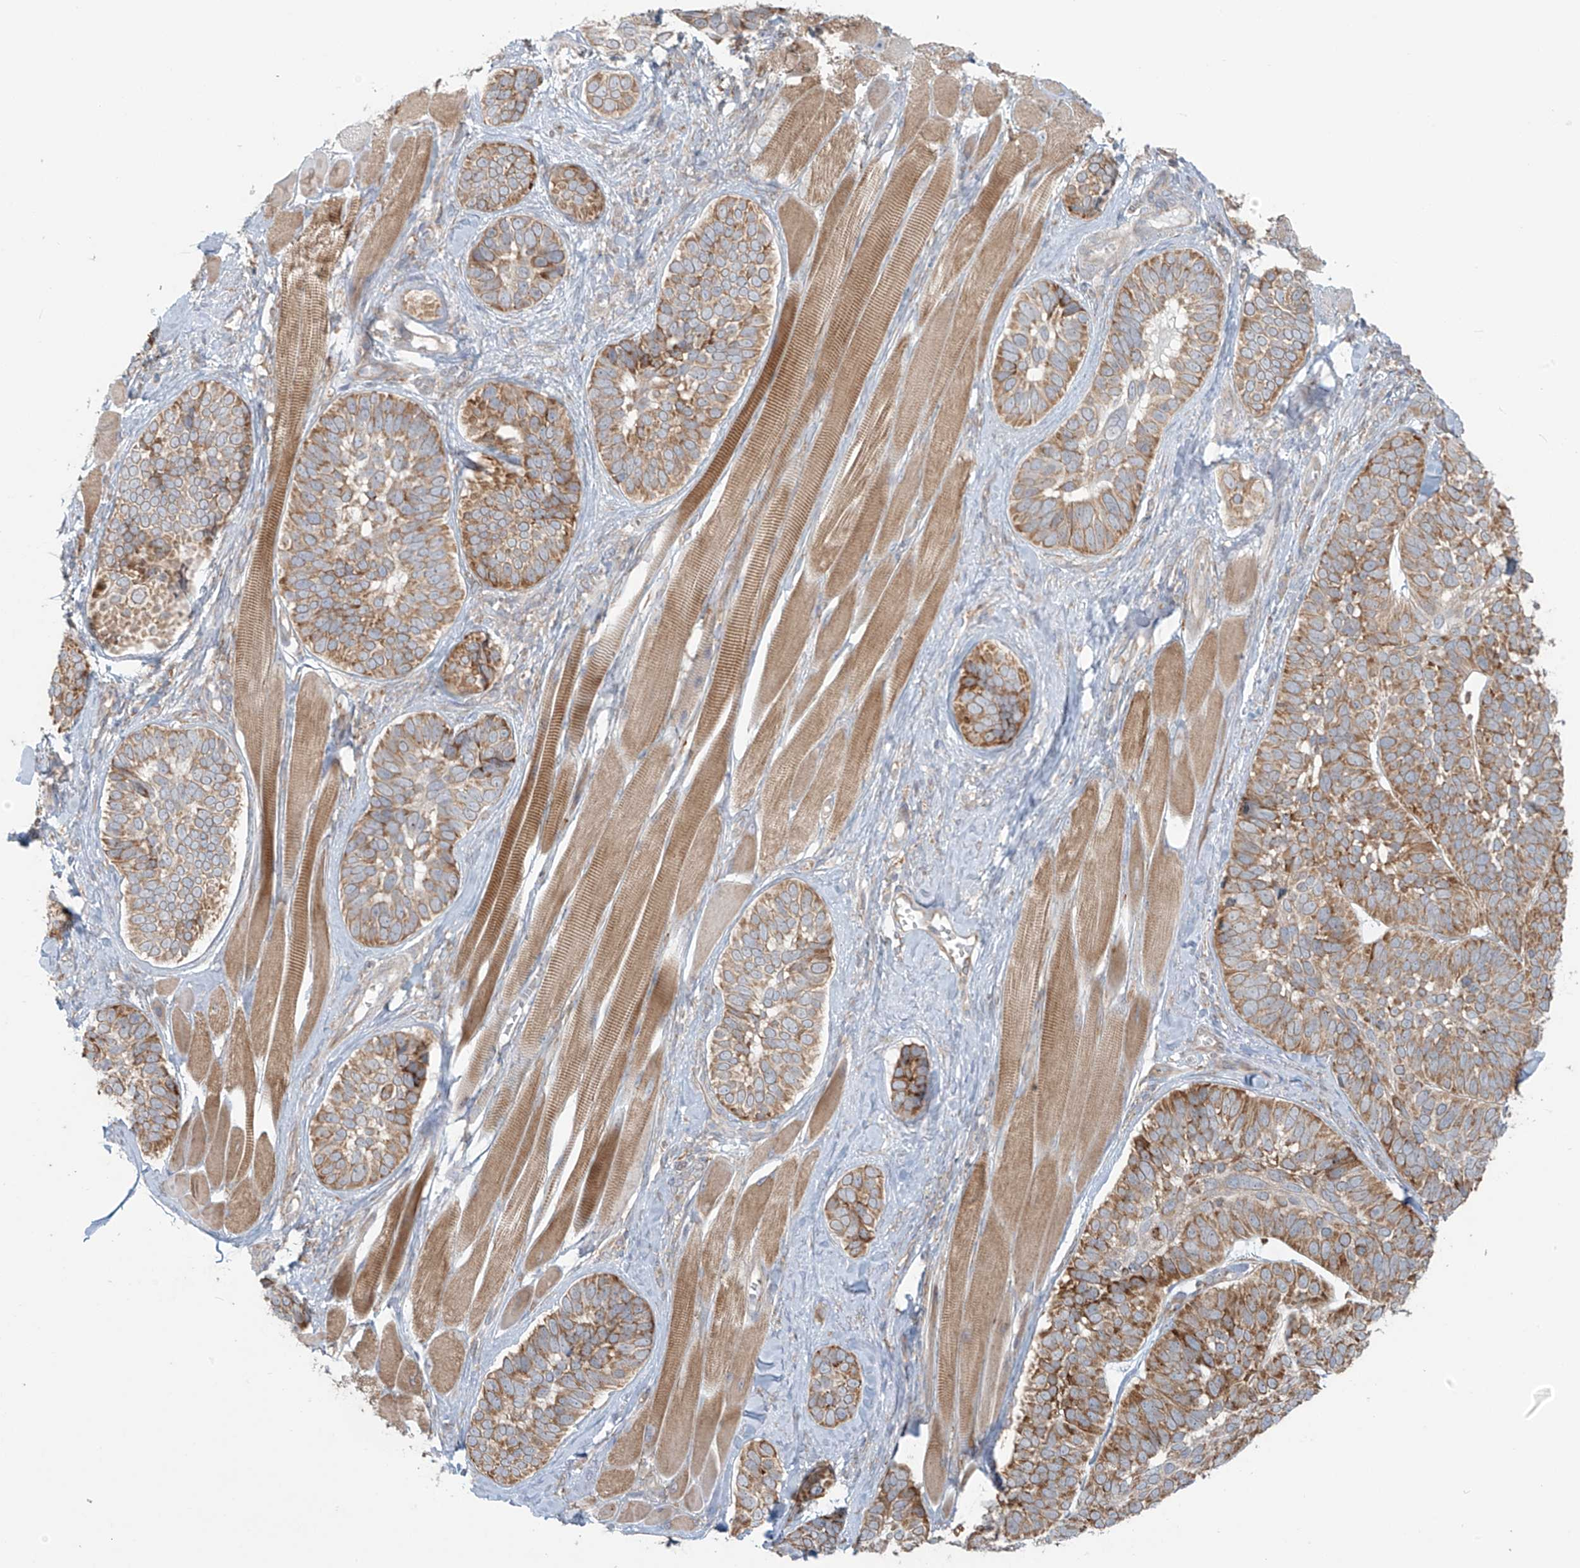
{"staining": {"intensity": "moderate", "quantity": ">75%", "location": "cytoplasmic/membranous"}, "tissue": "skin cancer", "cell_type": "Tumor cells", "image_type": "cancer", "snomed": [{"axis": "morphology", "description": "Basal cell carcinoma"}, {"axis": "topography", "description": "Skin"}], "caption": "Skin cancer was stained to show a protein in brown. There is medium levels of moderate cytoplasmic/membranous staining in approximately >75% of tumor cells. (Stains: DAB (3,3'-diaminobenzidine) in brown, nuclei in blue, Microscopy: brightfield microscopy at high magnification).", "gene": "KATNIP", "patient": {"sex": "male", "age": 62}}